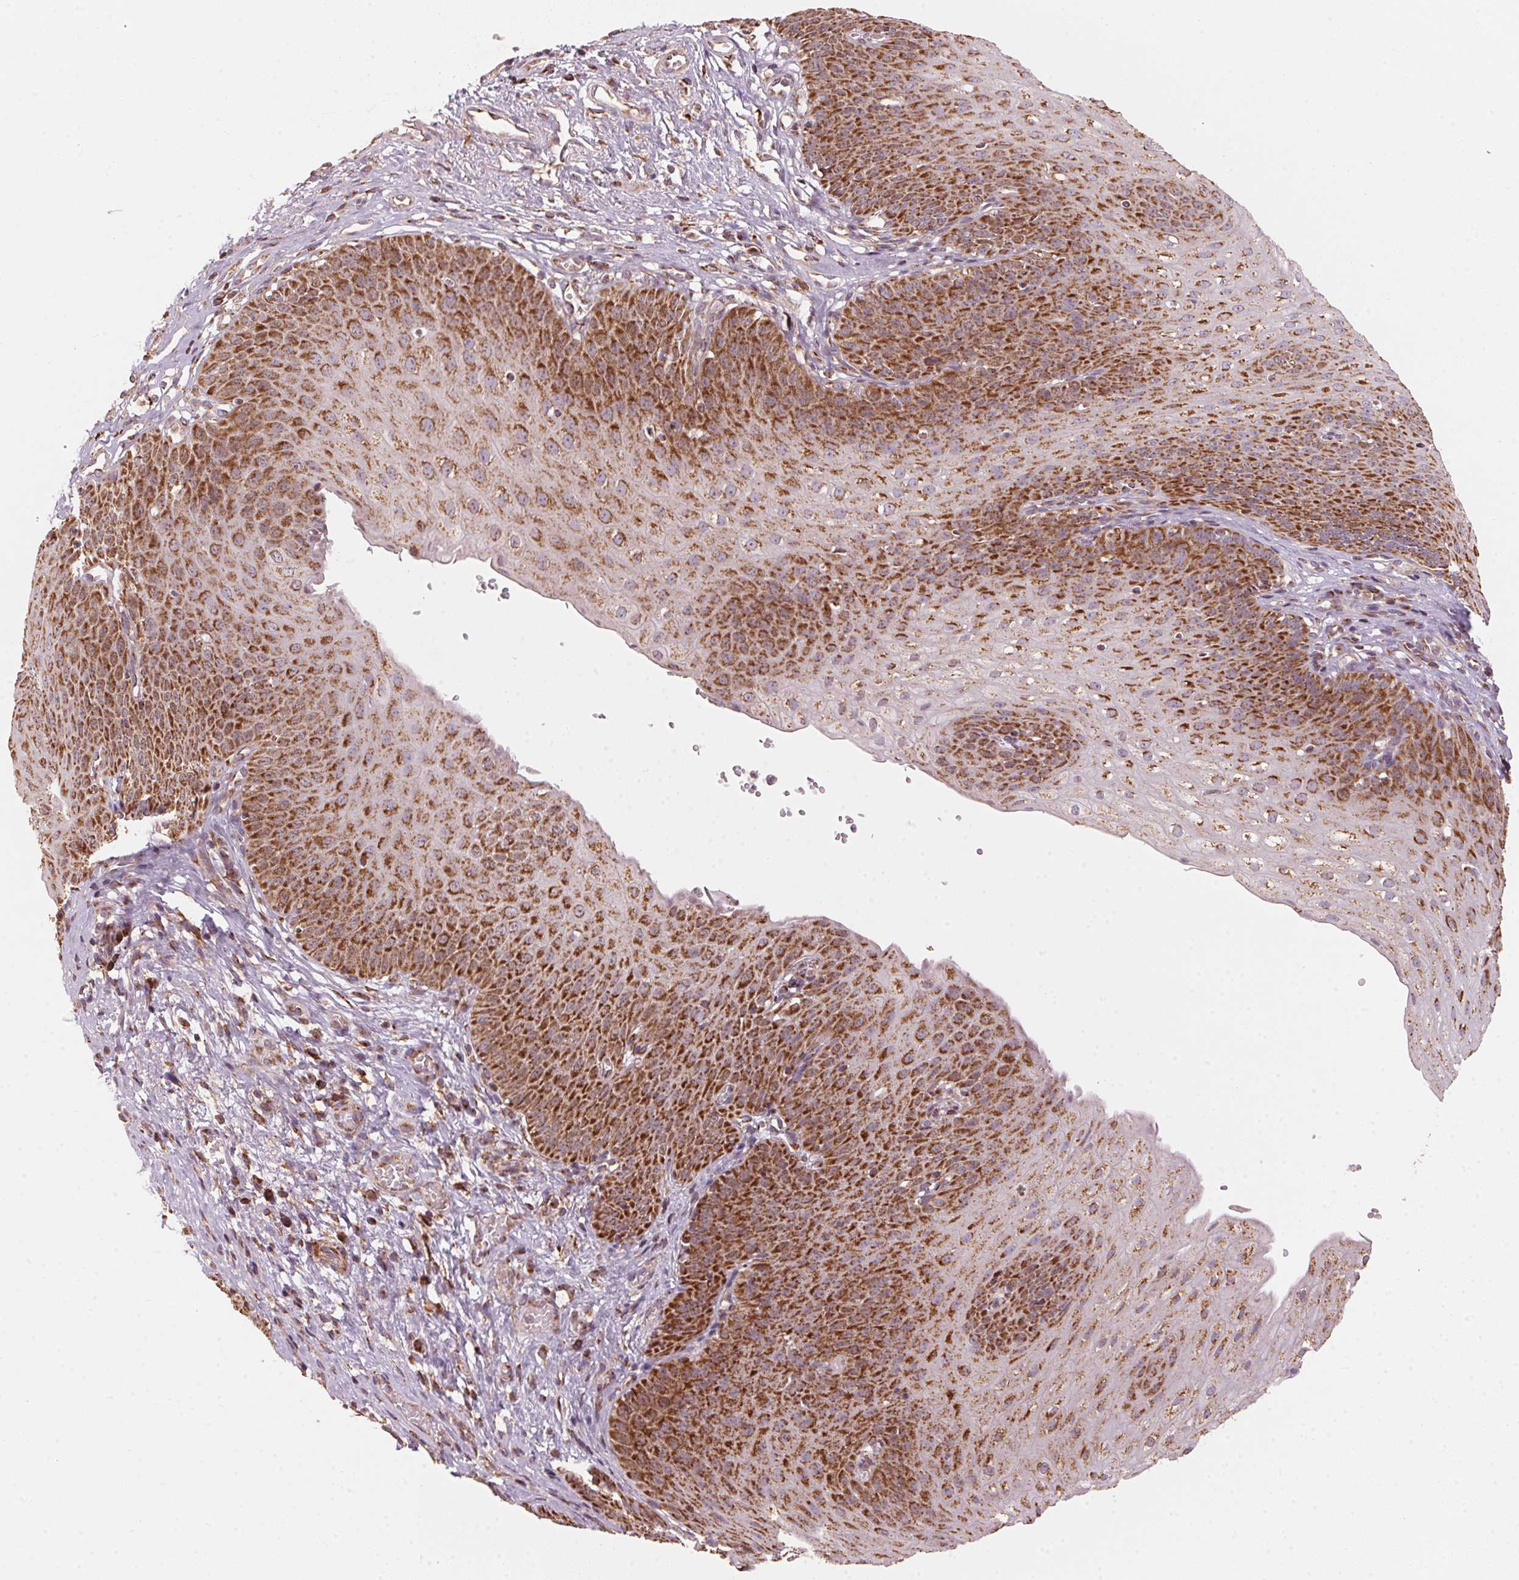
{"staining": {"intensity": "strong", "quantity": ">75%", "location": "cytoplasmic/membranous"}, "tissue": "esophagus", "cell_type": "Squamous epithelial cells", "image_type": "normal", "snomed": [{"axis": "morphology", "description": "Normal tissue, NOS"}, {"axis": "topography", "description": "Esophagus"}], "caption": "Squamous epithelial cells show high levels of strong cytoplasmic/membranous expression in approximately >75% of cells in normal esophagus. (Brightfield microscopy of DAB IHC at high magnification).", "gene": "TOMM70", "patient": {"sex": "male", "age": 71}}